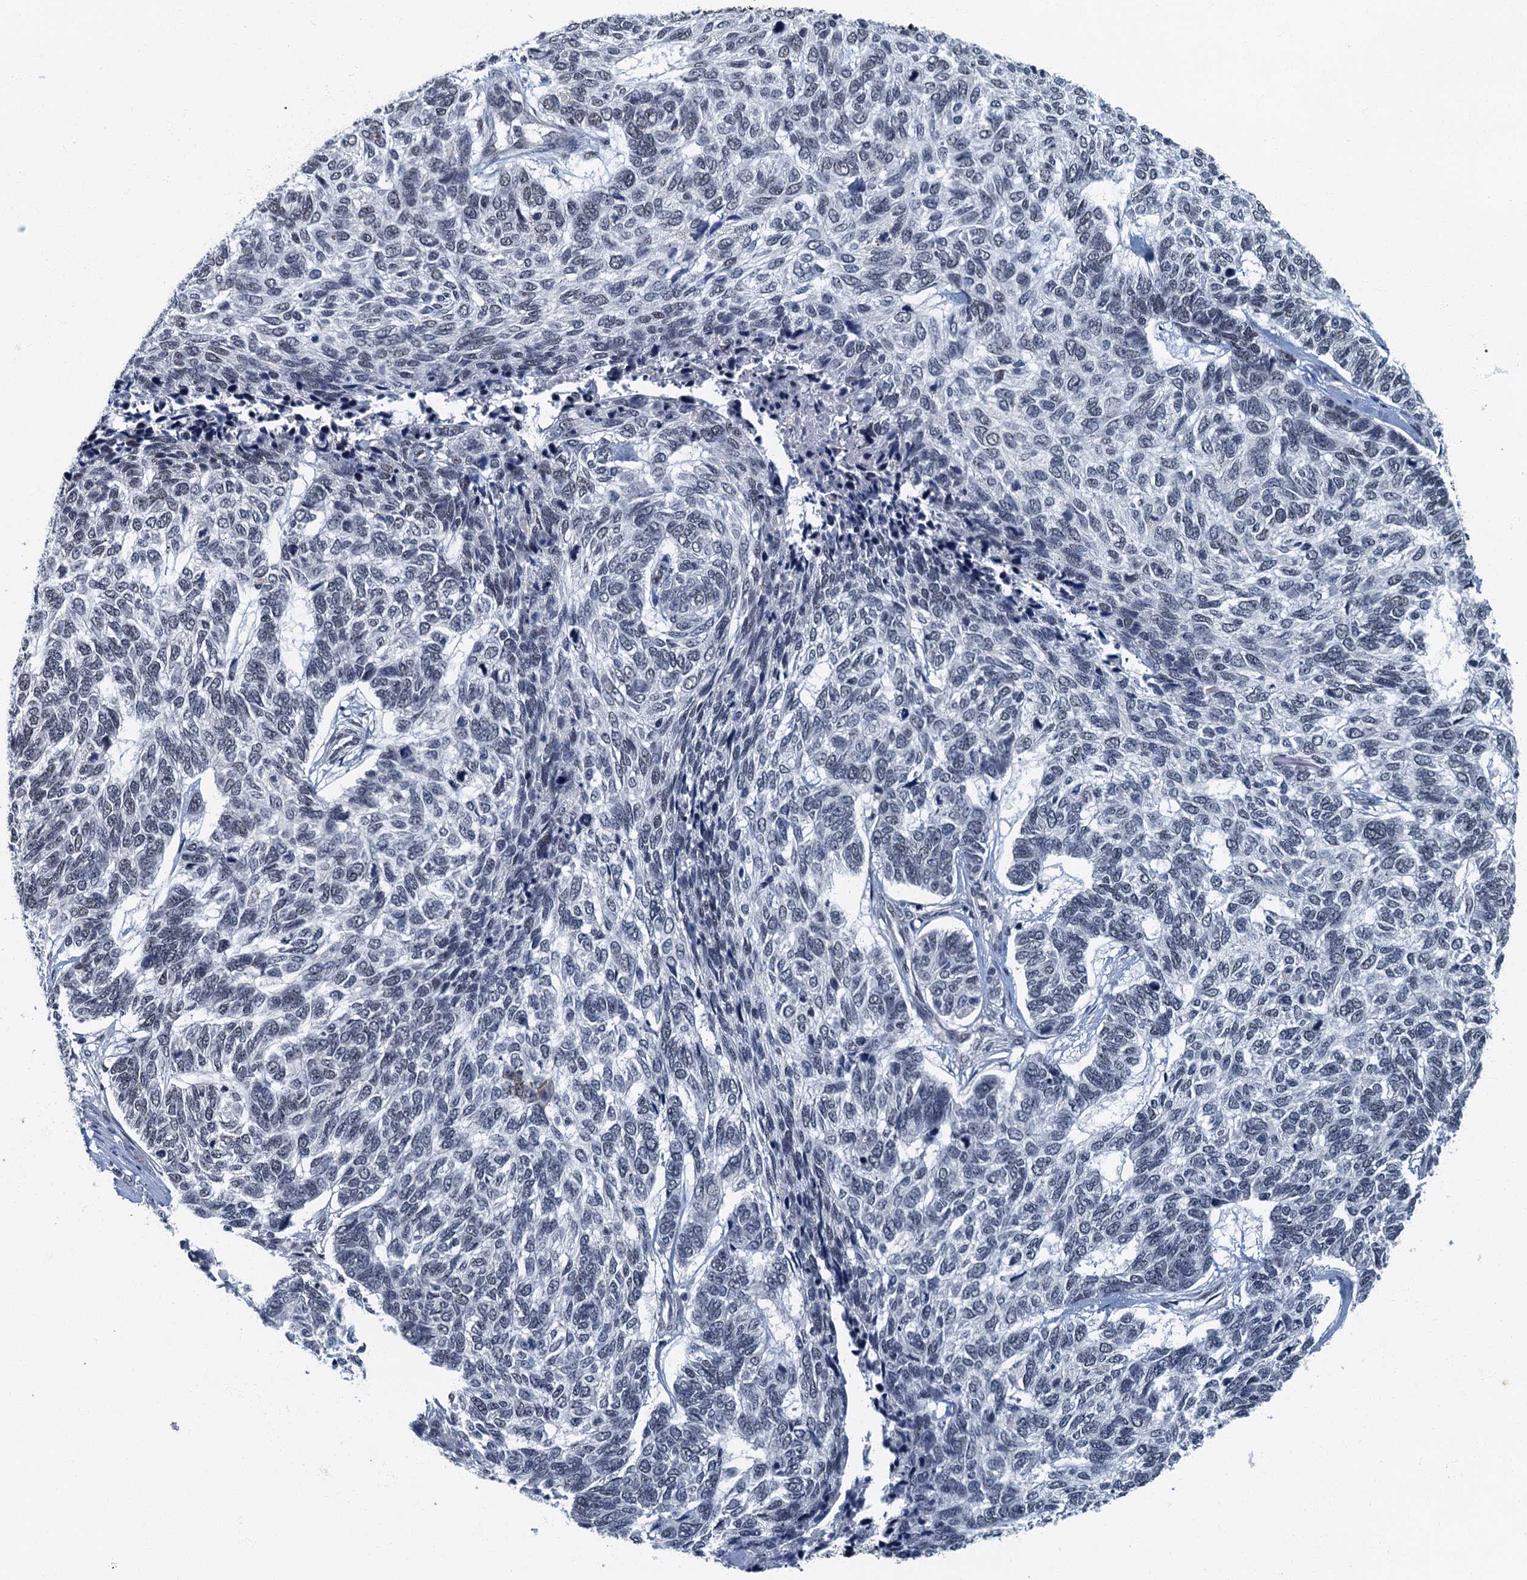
{"staining": {"intensity": "negative", "quantity": "none", "location": "none"}, "tissue": "skin cancer", "cell_type": "Tumor cells", "image_type": "cancer", "snomed": [{"axis": "morphology", "description": "Basal cell carcinoma"}, {"axis": "topography", "description": "Skin"}], "caption": "Tumor cells are negative for brown protein staining in basal cell carcinoma (skin).", "gene": "GADL1", "patient": {"sex": "female", "age": 65}}